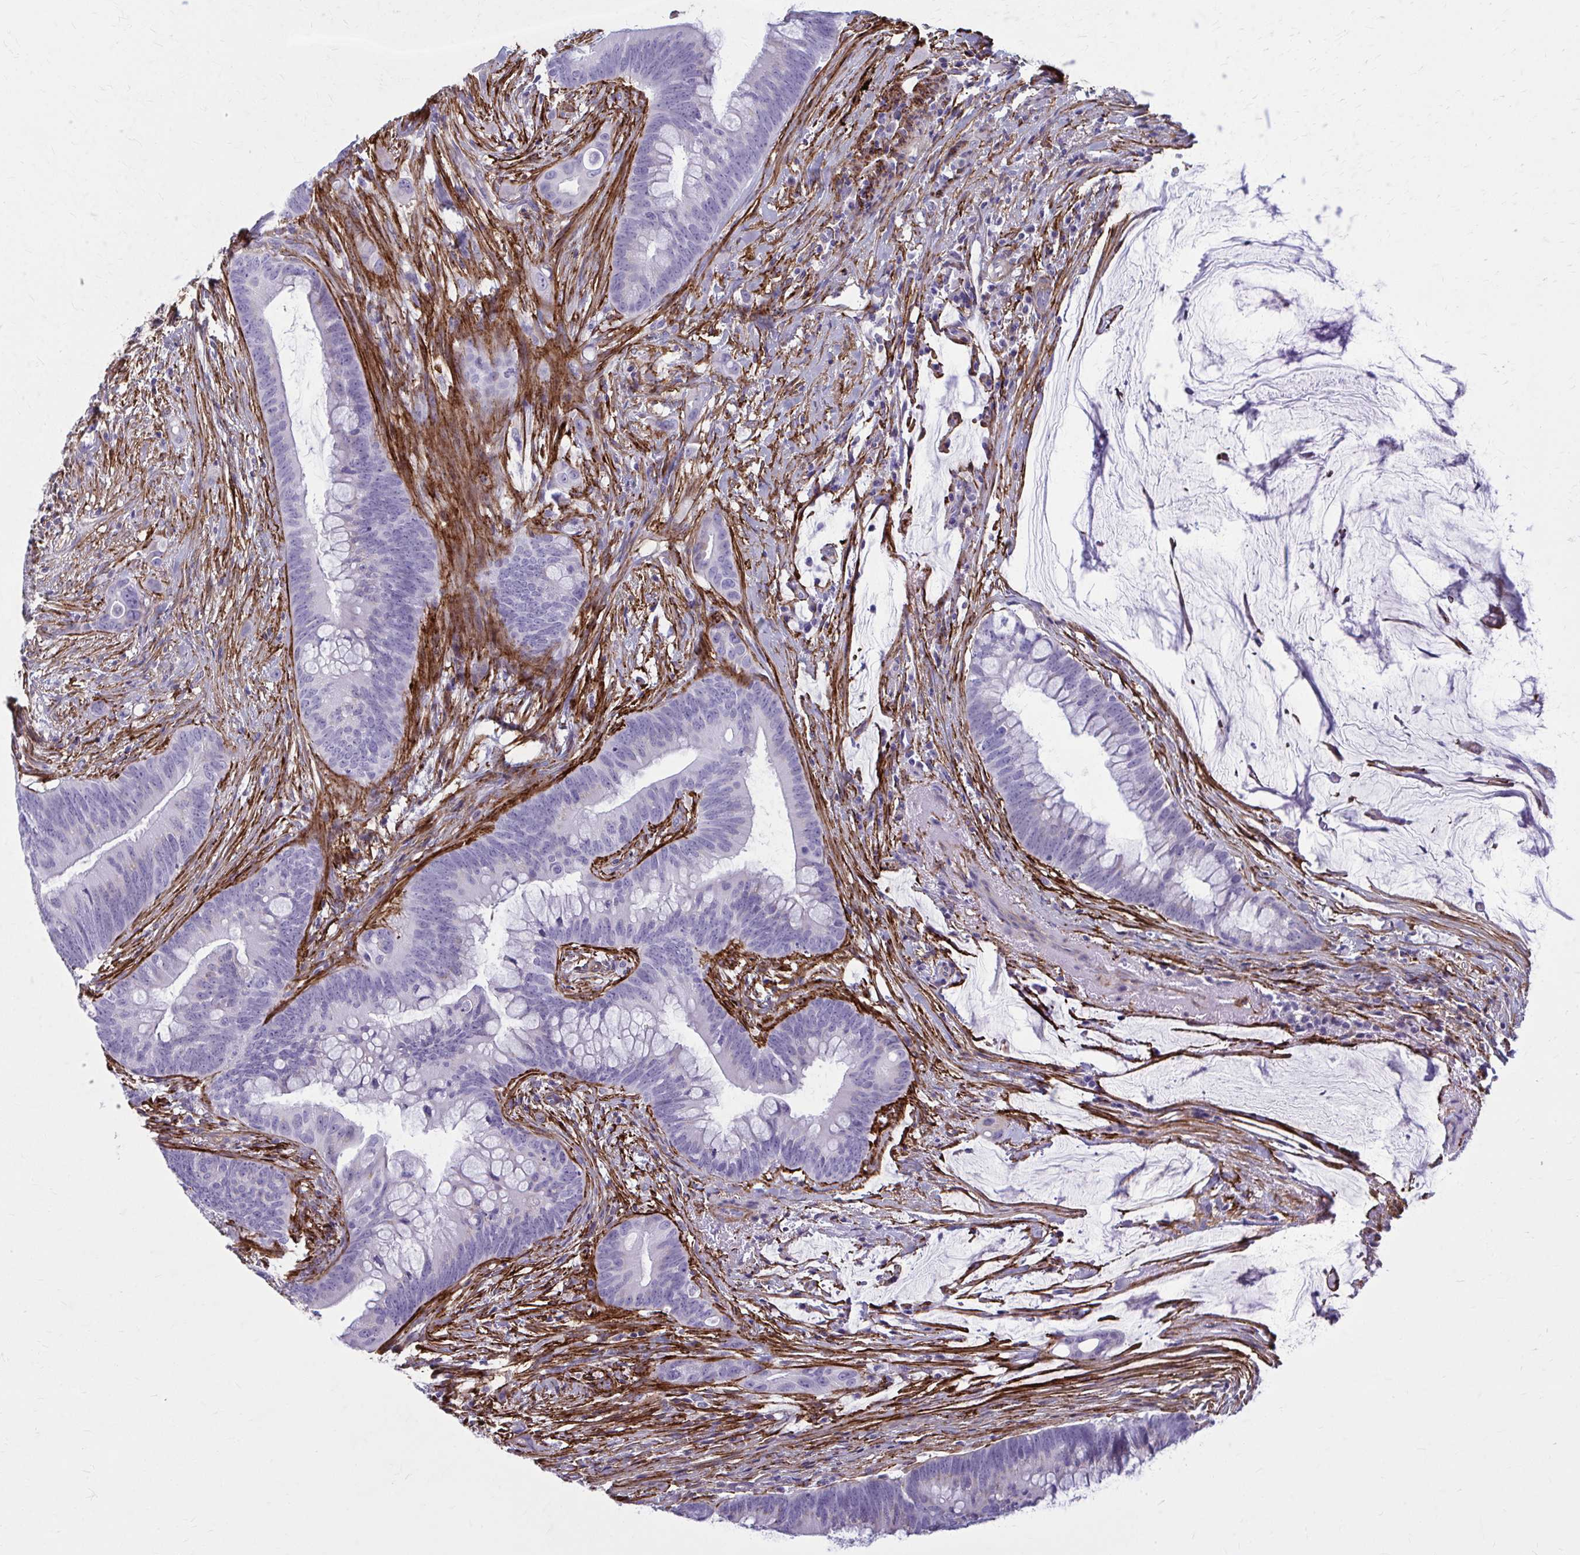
{"staining": {"intensity": "negative", "quantity": "none", "location": "none"}, "tissue": "colorectal cancer", "cell_type": "Tumor cells", "image_type": "cancer", "snomed": [{"axis": "morphology", "description": "Adenocarcinoma, NOS"}, {"axis": "topography", "description": "Colon"}], "caption": "High magnification brightfield microscopy of adenocarcinoma (colorectal) stained with DAB (brown) and counterstained with hematoxylin (blue): tumor cells show no significant staining.", "gene": "AKAP12", "patient": {"sex": "male", "age": 62}}